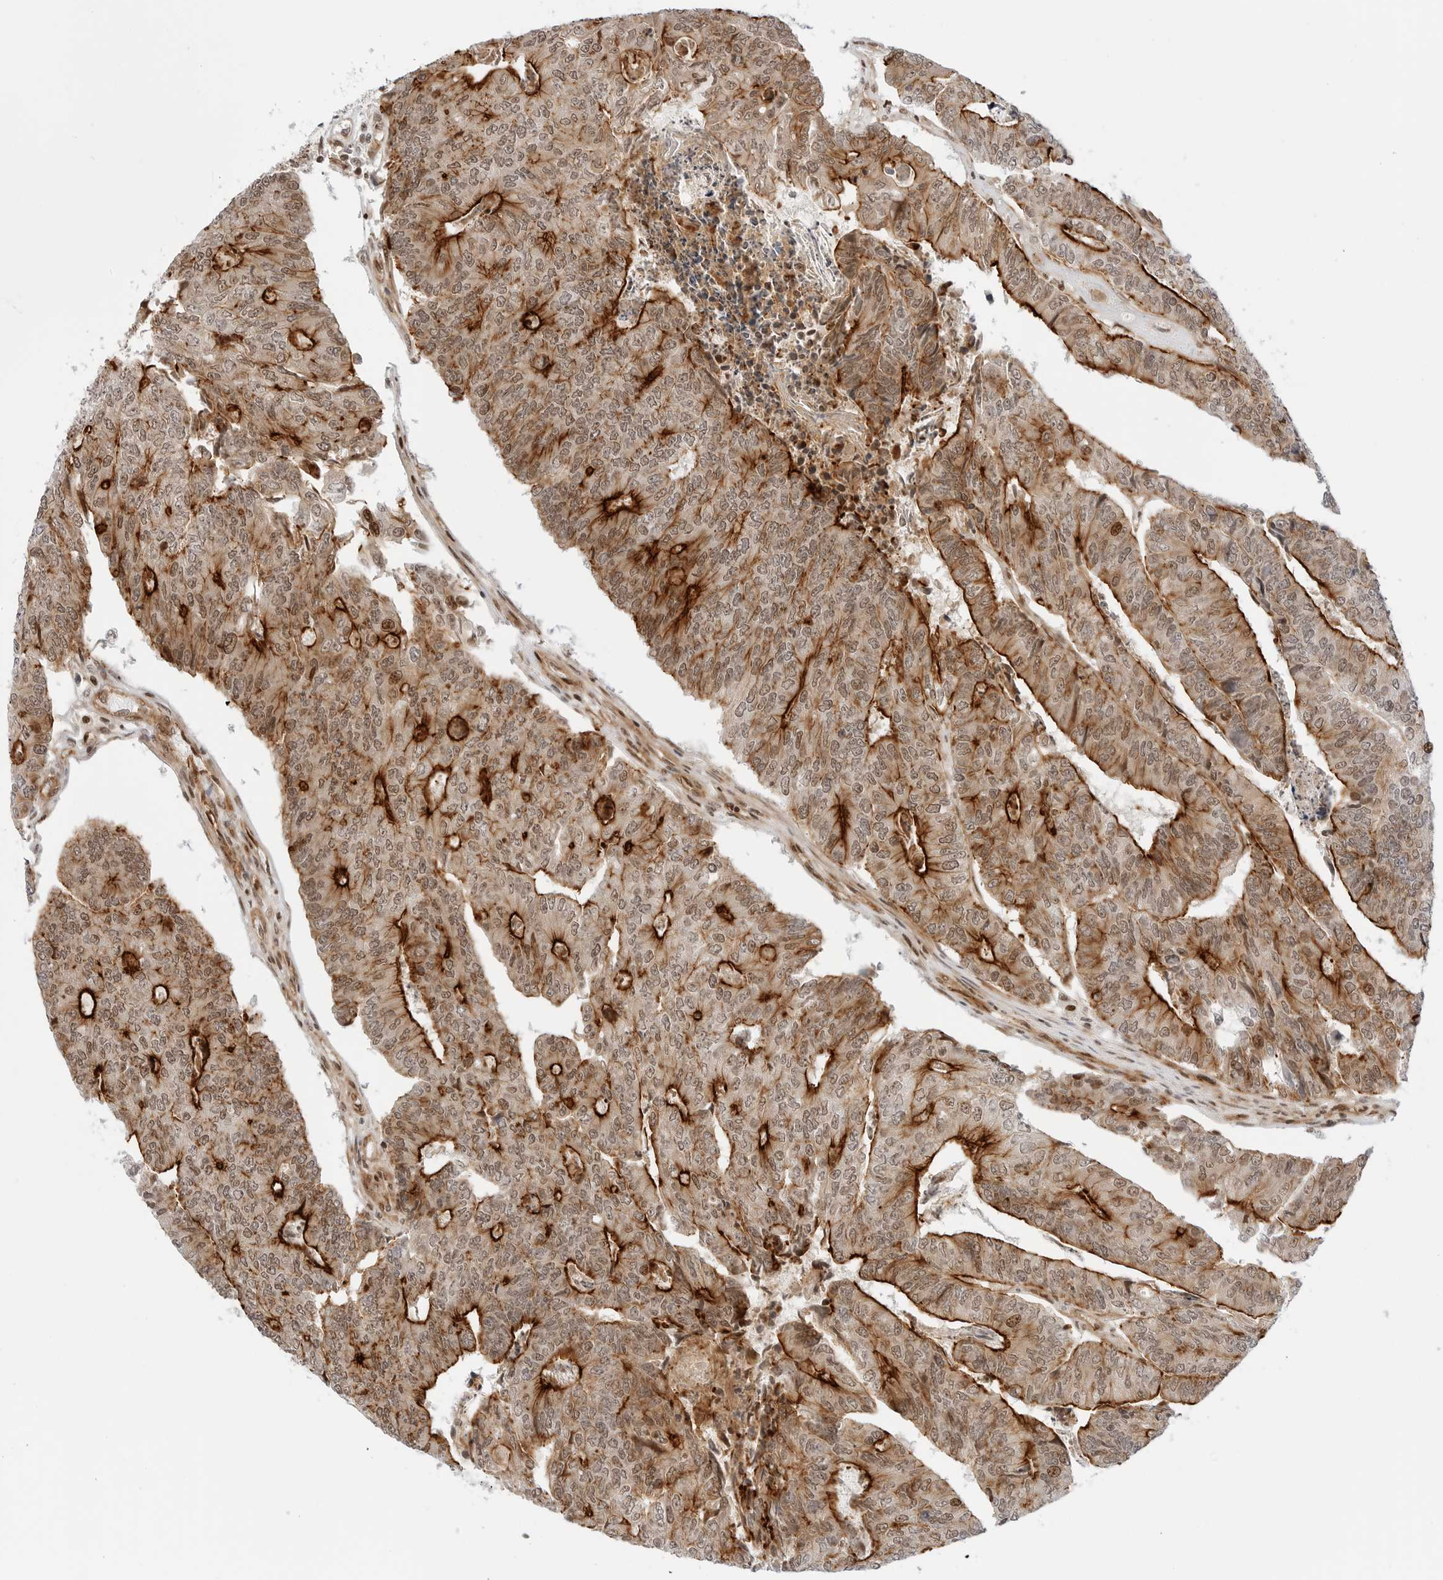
{"staining": {"intensity": "strong", "quantity": "25%-75%", "location": "cytoplasmic/membranous,nuclear"}, "tissue": "colorectal cancer", "cell_type": "Tumor cells", "image_type": "cancer", "snomed": [{"axis": "morphology", "description": "Adenocarcinoma, NOS"}, {"axis": "topography", "description": "Colon"}], "caption": "Immunohistochemical staining of human colorectal cancer displays high levels of strong cytoplasmic/membranous and nuclear protein staining in approximately 25%-75% of tumor cells.", "gene": "ZNF613", "patient": {"sex": "female", "age": 67}}